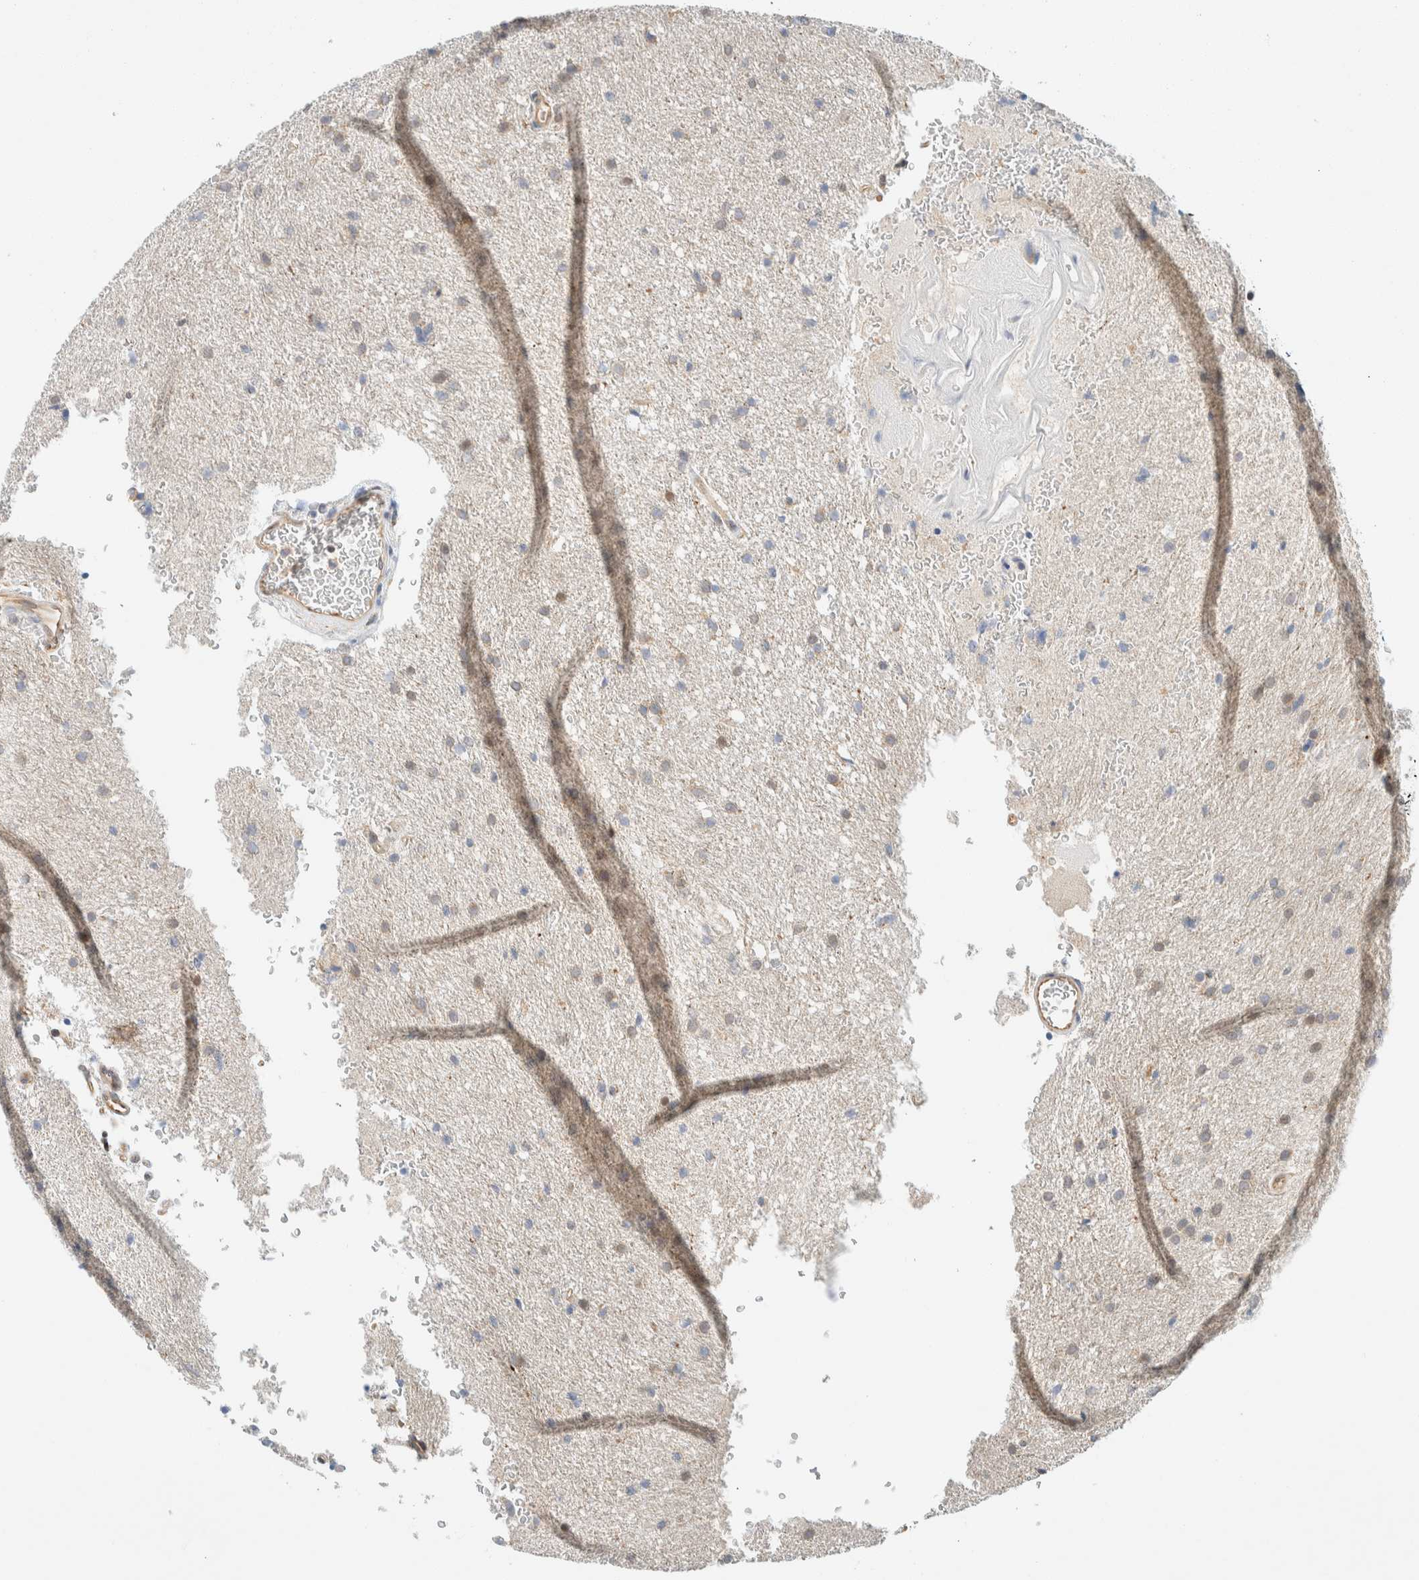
{"staining": {"intensity": "weak", "quantity": "<25%", "location": "cytoplasmic/membranous"}, "tissue": "glioma", "cell_type": "Tumor cells", "image_type": "cancer", "snomed": [{"axis": "morphology", "description": "Glioma, malignant, Low grade"}, {"axis": "topography", "description": "Brain"}], "caption": "There is no significant positivity in tumor cells of malignant glioma (low-grade).", "gene": "SUMF2", "patient": {"sex": "female", "age": 37}}